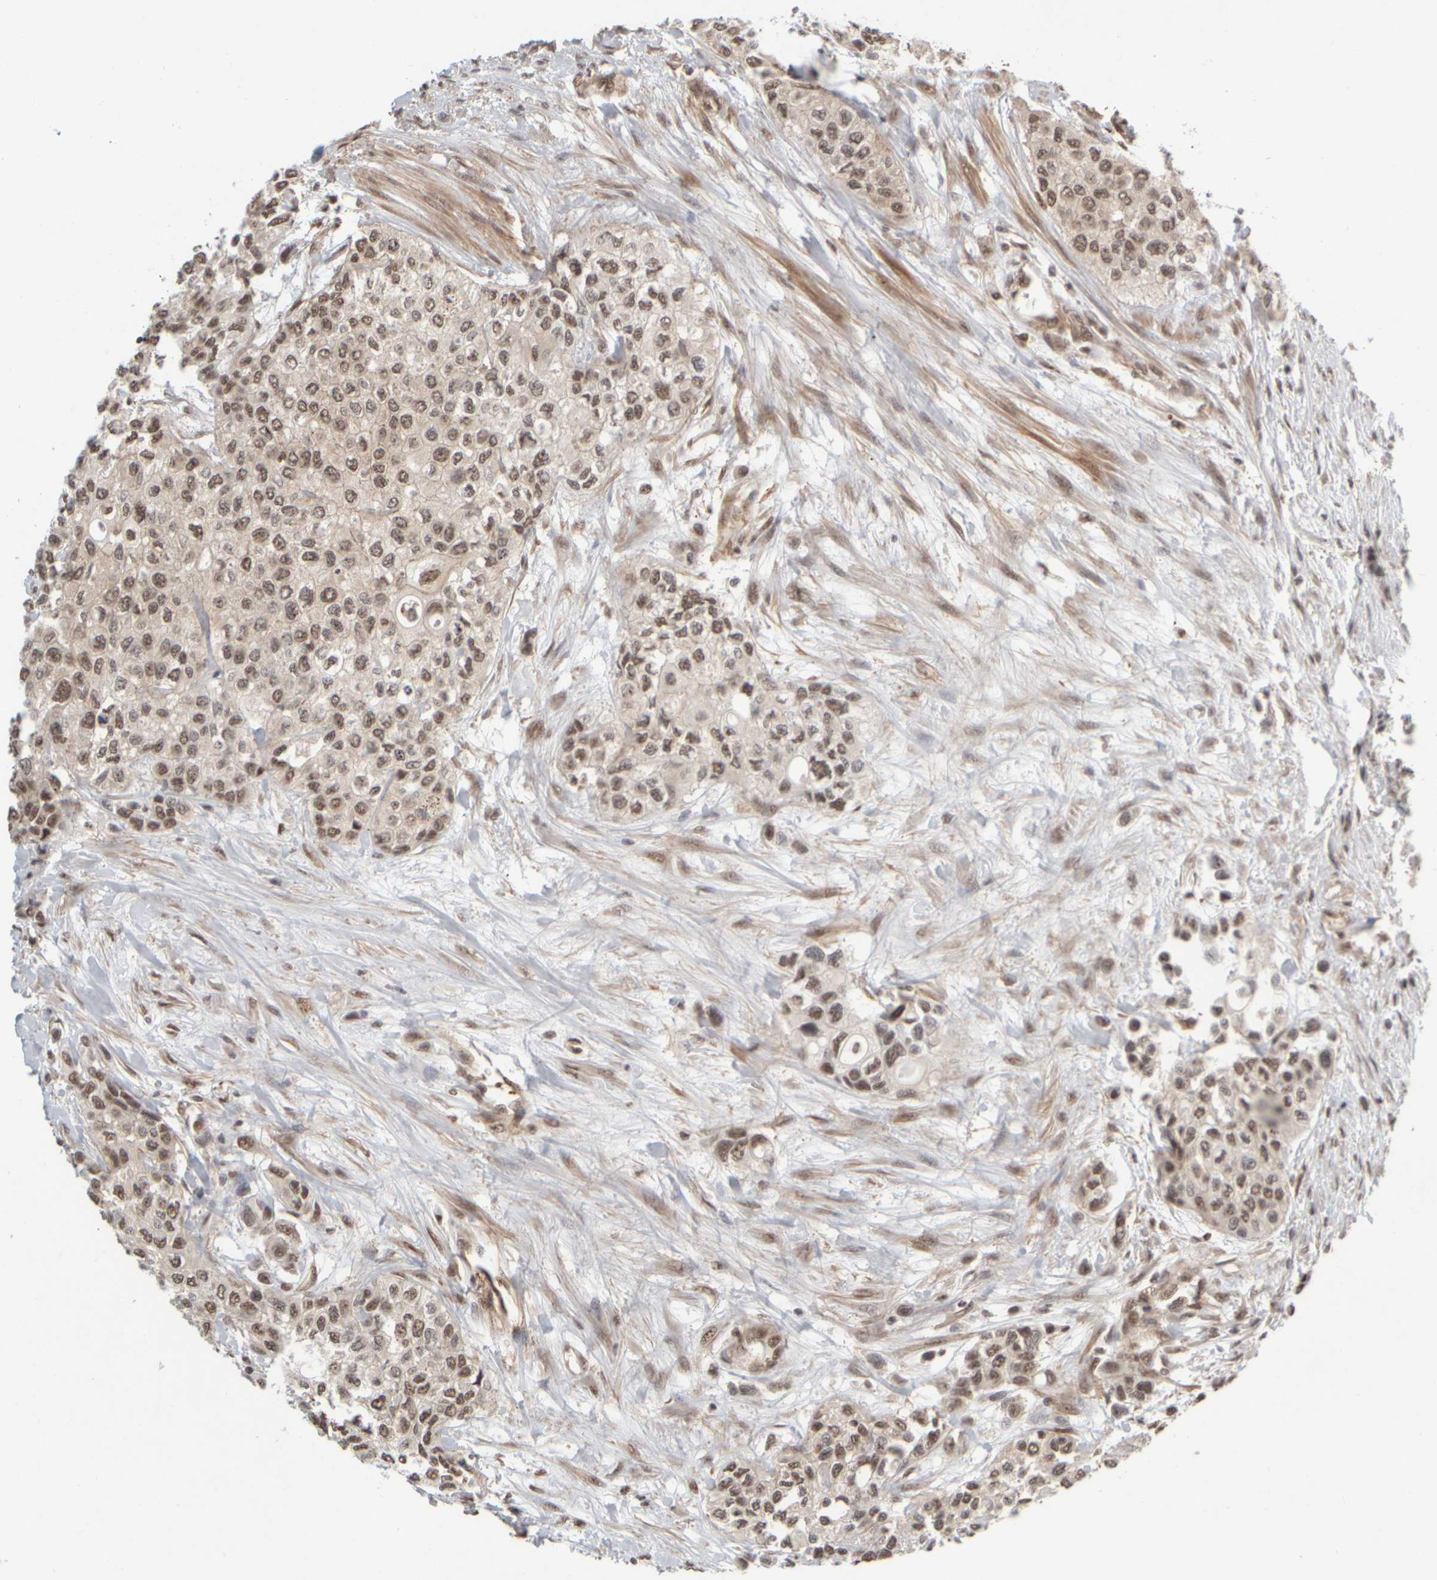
{"staining": {"intensity": "weak", "quantity": ">75%", "location": "nuclear"}, "tissue": "urothelial cancer", "cell_type": "Tumor cells", "image_type": "cancer", "snomed": [{"axis": "morphology", "description": "Urothelial carcinoma, High grade"}, {"axis": "topography", "description": "Urinary bladder"}], "caption": "This is a micrograph of immunohistochemistry (IHC) staining of urothelial cancer, which shows weak positivity in the nuclear of tumor cells.", "gene": "SYNRG", "patient": {"sex": "female", "age": 56}}